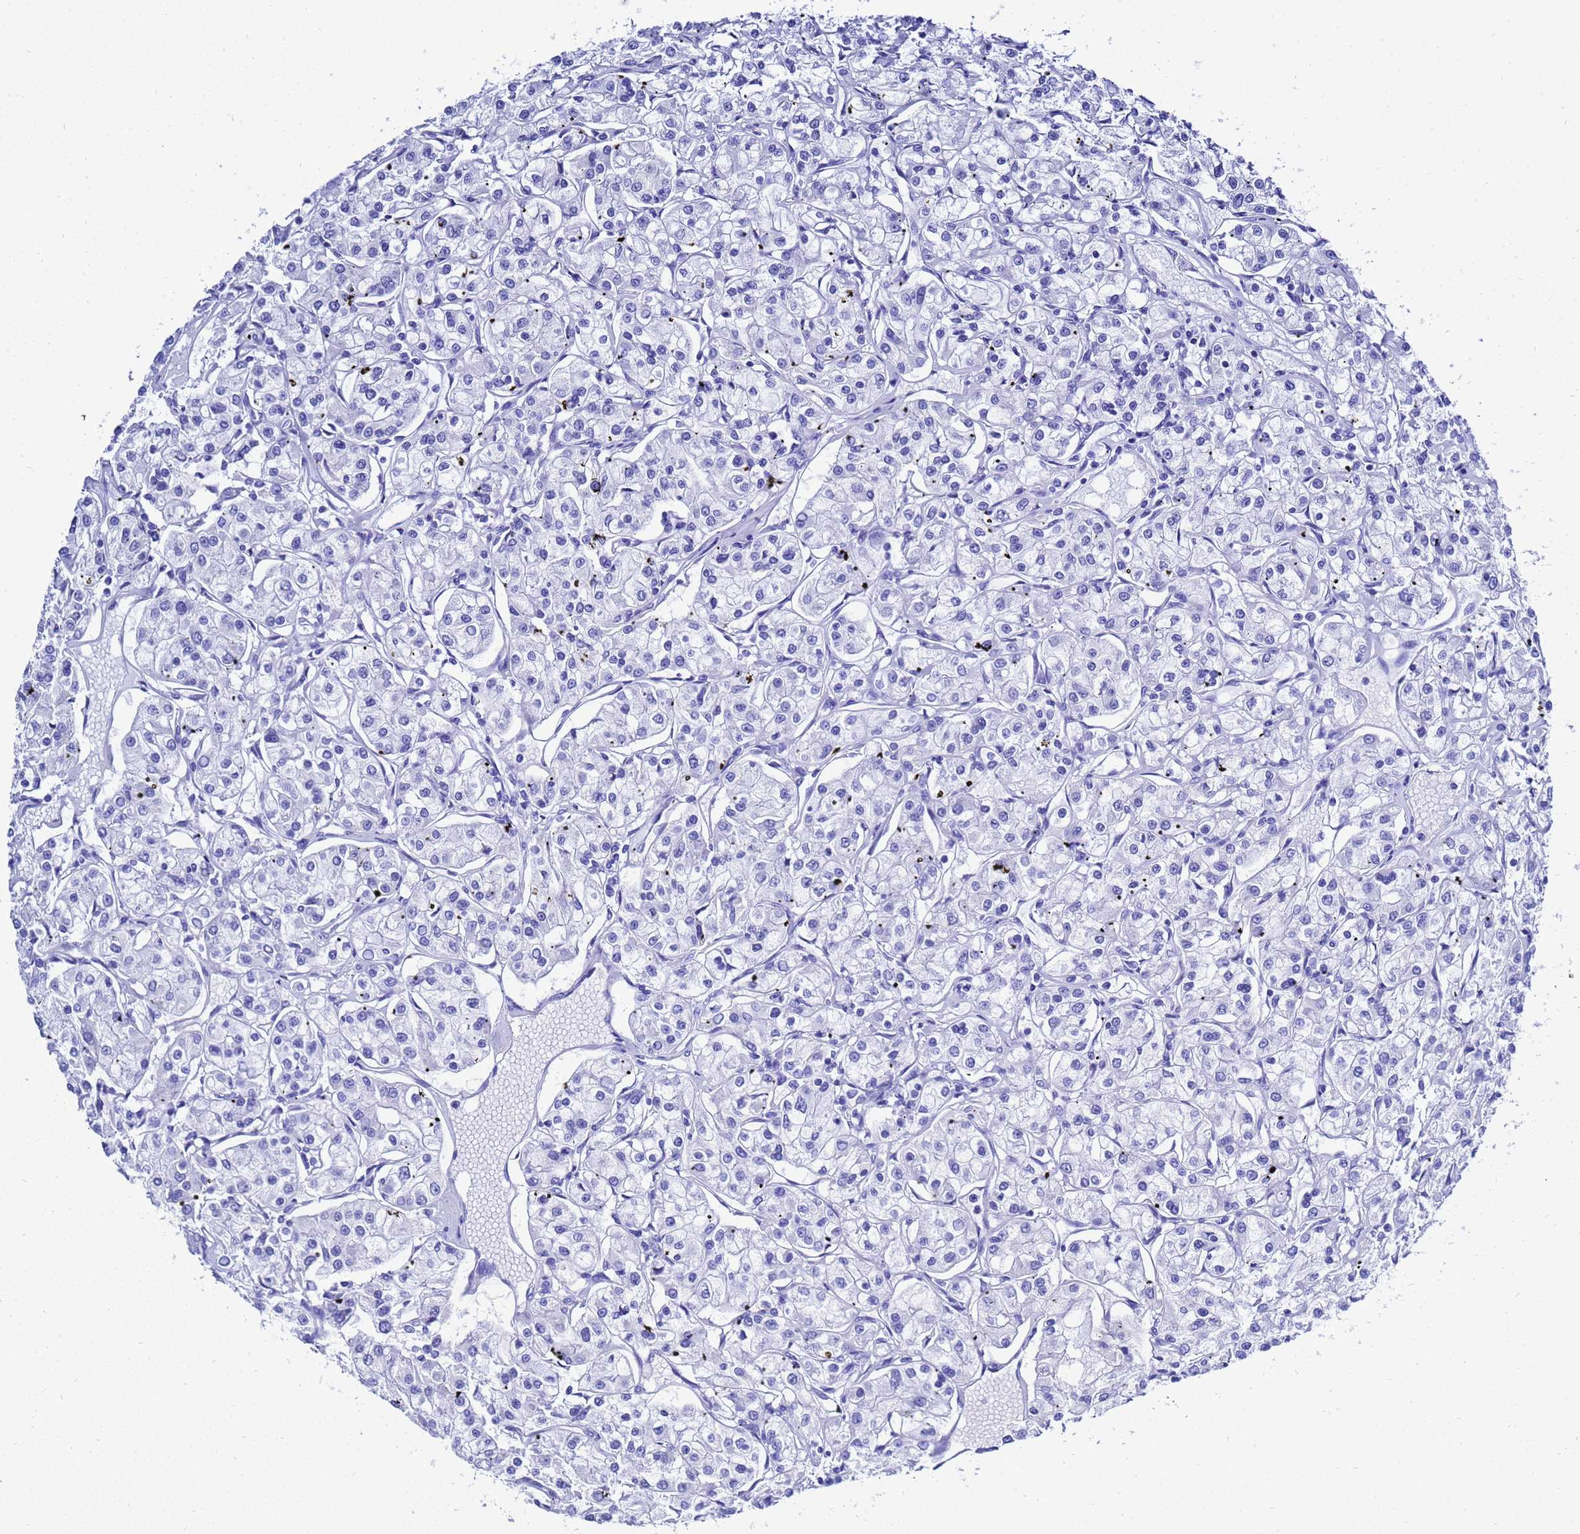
{"staining": {"intensity": "negative", "quantity": "none", "location": "none"}, "tissue": "renal cancer", "cell_type": "Tumor cells", "image_type": "cancer", "snomed": [{"axis": "morphology", "description": "Adenocarcinoma, NOS"}, {"axis": "topography", "description": "Kidney"}], "caption": "Renal cancer stained for a protein using immunohistochemistry displays no staining tumor cells.", "gene": "LIPF", "patient": {"sex": "female", "age": 59}}